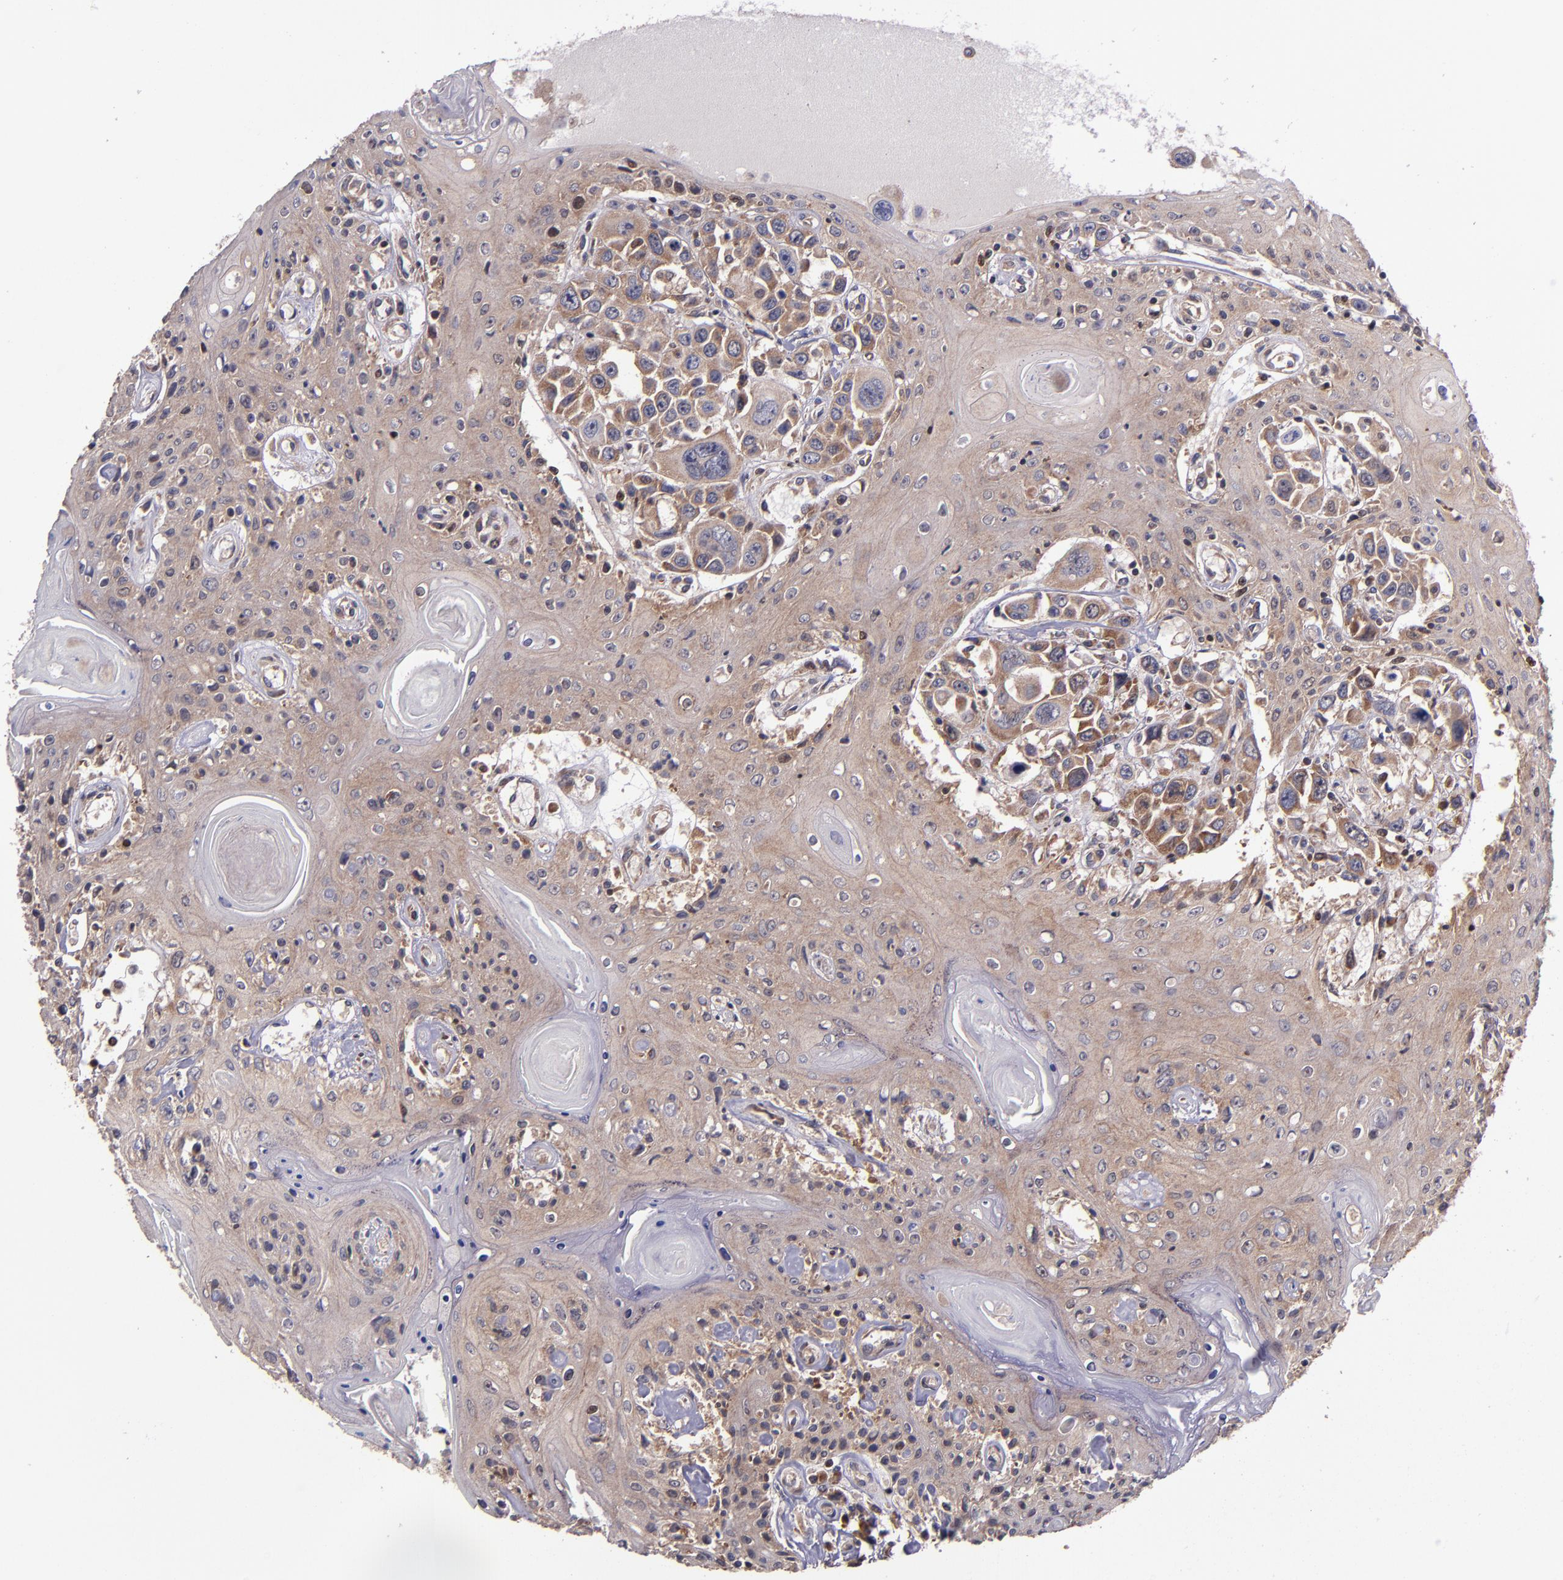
{"staining": {"intensity": "moderate", "quantity": ">75%", "location": "cytoplasmic/membranous"}, "tissue": "head and neck cancer", "cell_type": "Tumor cells", "image_type": "cancer", "snomed": [{"axis": "morphology", "description": "Squamous cell carcinoma, NOS"}, {"axis": "topography", "description": "Oral tissue"}, {"axis": "topography", "description": "Head-Neck"}], "caption": "High-magnification brightfield microscopy of squamous cell carcinoma (head and neck) stained with DAB (3,3'-diaminobenzidine) (brown) and counterstained with hematoxylin (blue). tumor cells exhibit moderate cytoplasmic/membranous staining is appreciated in about>75% of cells. The protein is shown in brown color, while the nuclei are stained blue.", "gene": "EIF4ENIF1", "patient": {"sex": "female", "age": 76}}